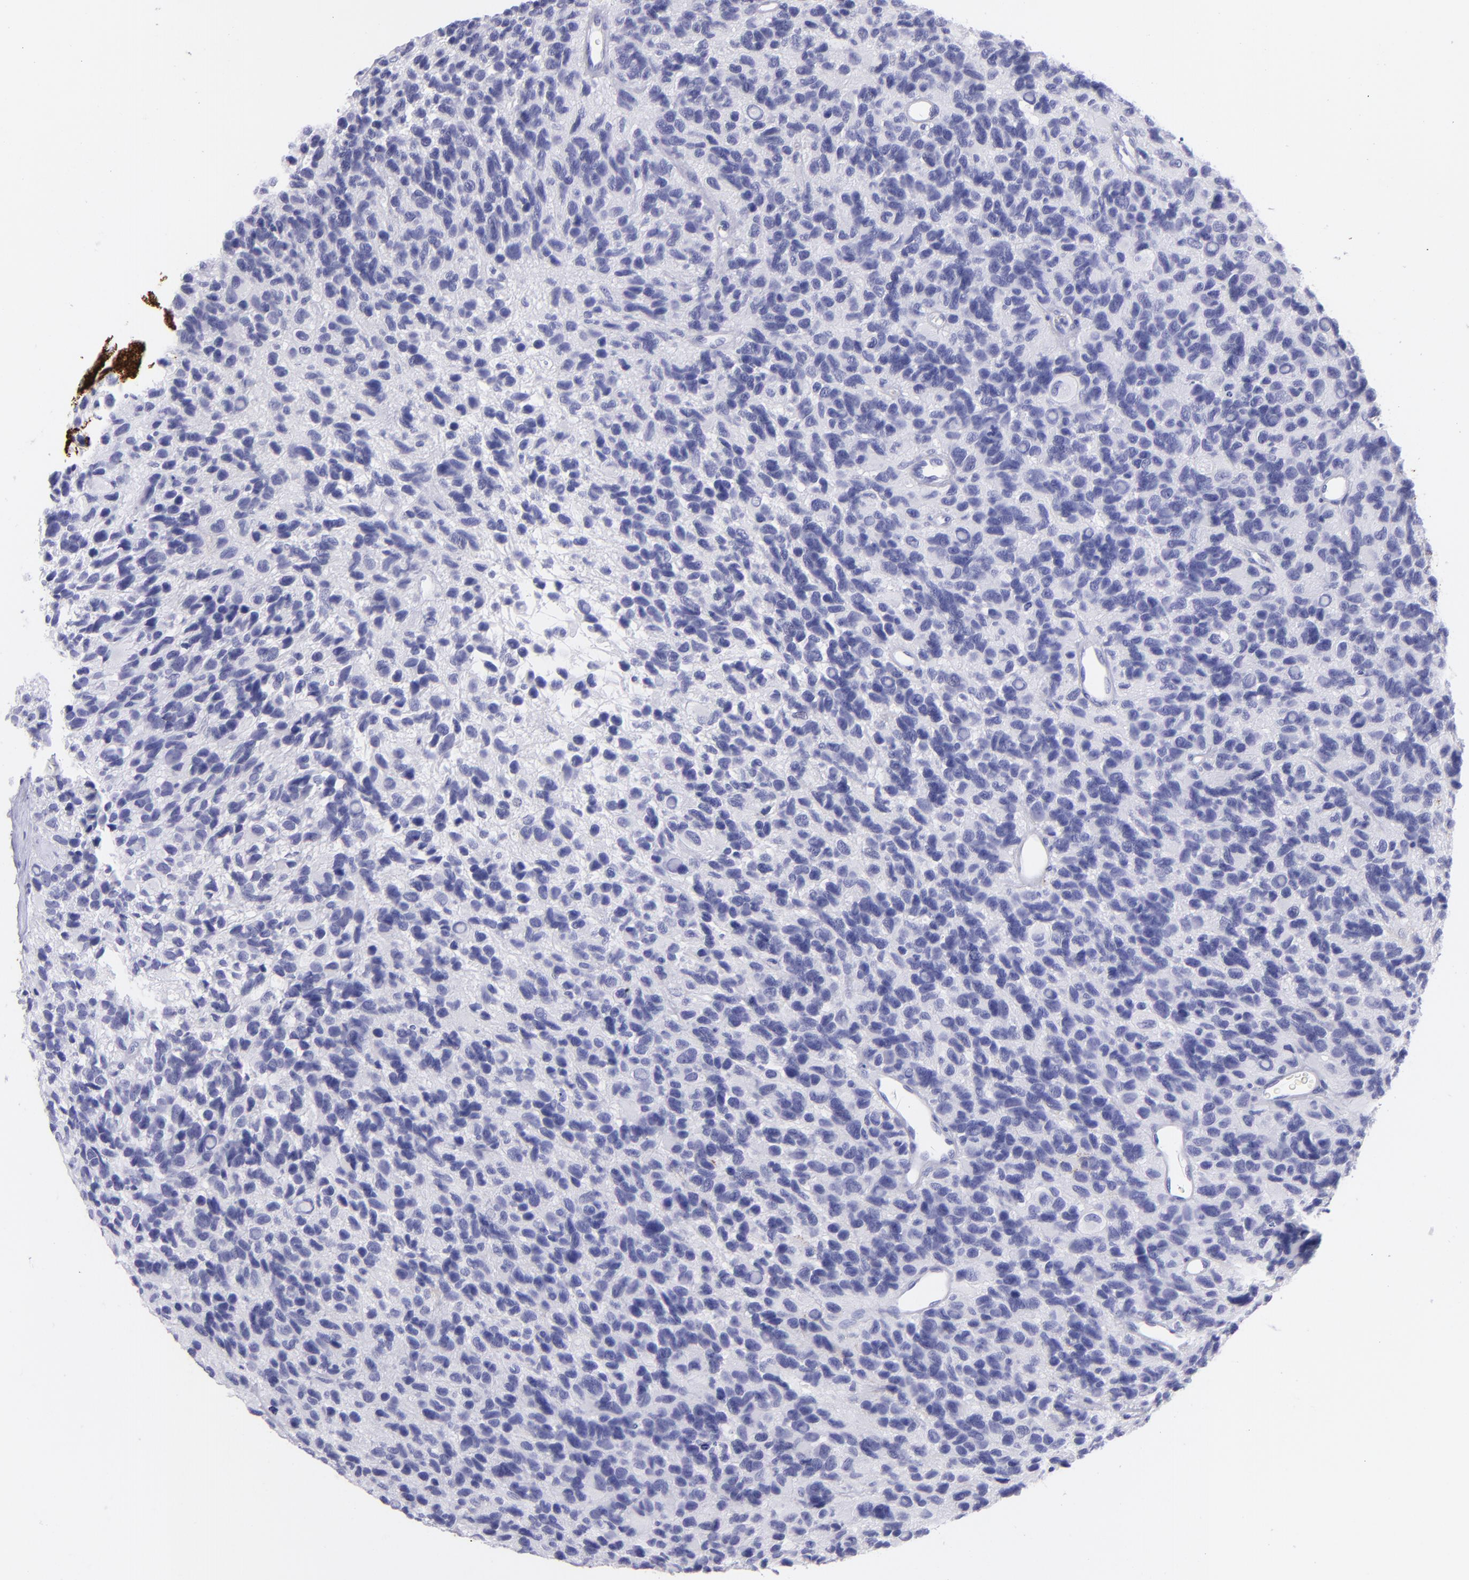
{"staining": {"intensity": "negative", "quantity": "none", "location": "none"}, "tissue": "glioma", "cell_type": "Tumor cells", "image_type": "cancer", "snomed": [{"axis": "morphology", "description": "Glioma, malignant, High grade"}, {"axis": "topography", "description": "Brain"}], "caption": "IHC of human glioma reveals no positivity in tumor cells. (Brightfield microscopy of DAB (3,3'-diaminobenzidine) immunohistochemistry (IHC) at high magnification).", "gene": "SLC1A2", "patient": {"sex": "male", "age": 77}}